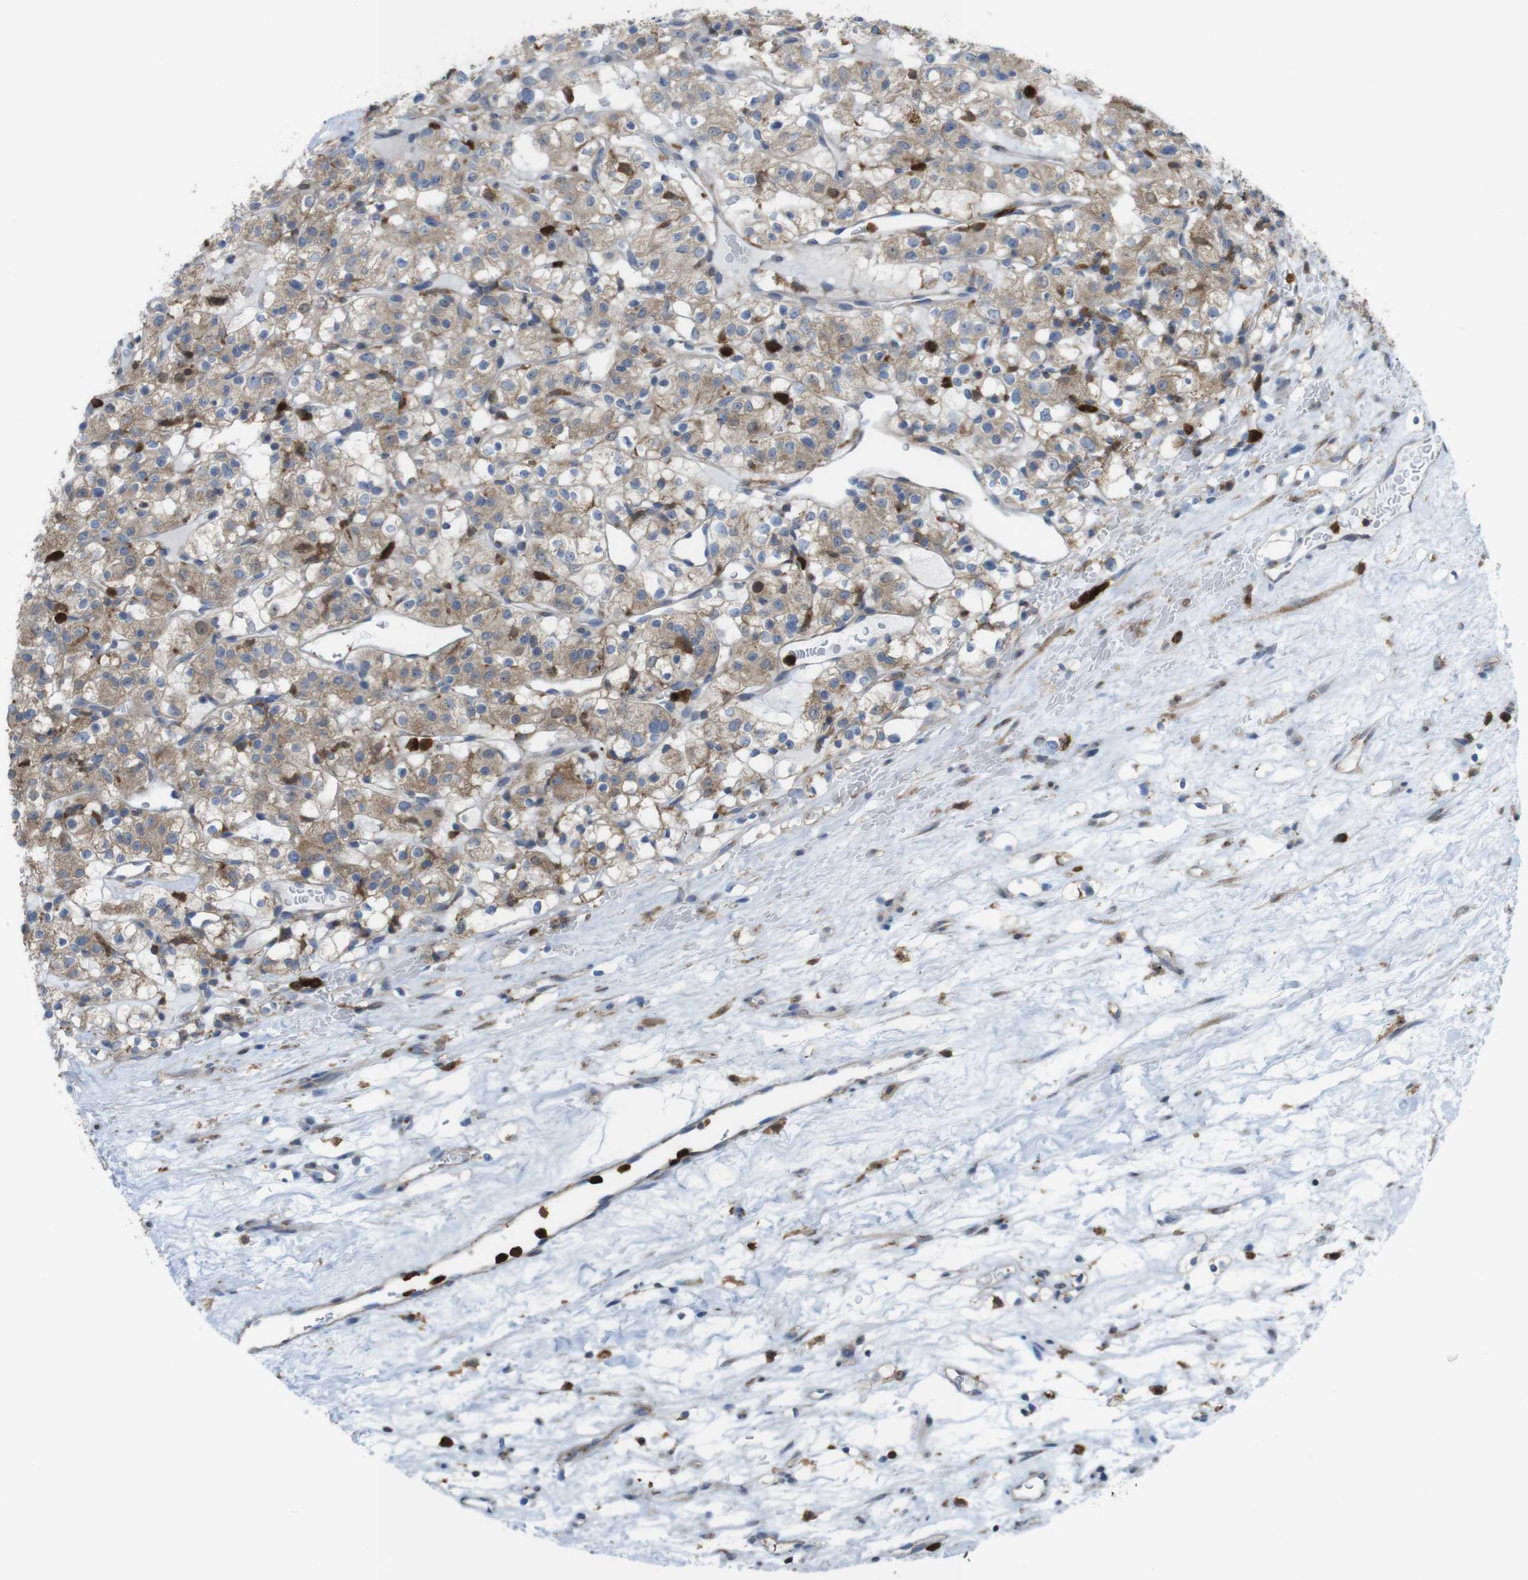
{"staining": {"intensity": "moderate", "quantity": ">75%", "location": "cytoplasmic/membranous"}, "tissue": "renal cancer", "cell_type": "Tumor cells", "image_type": "cancer", "snomed": [{"axis": "morphology", "description": "Normal tissue, NOS"}, {"axis": "morphology", "description": "Adenocarcinoma, NOS"}, {"axis": "topography", "description": "Kidney"}], "caption": "Immunohistochemistry (IHC) (DAB (3,3'-diaminobenzidine)) staining of renal cancer (adenocarcinoma) exhibits moderate cytoplasmic/membranous protein staining in approximately >75% of tumor cells.", "gene": "PRKCD", "patient": {"sex": "female", "age": 72}}